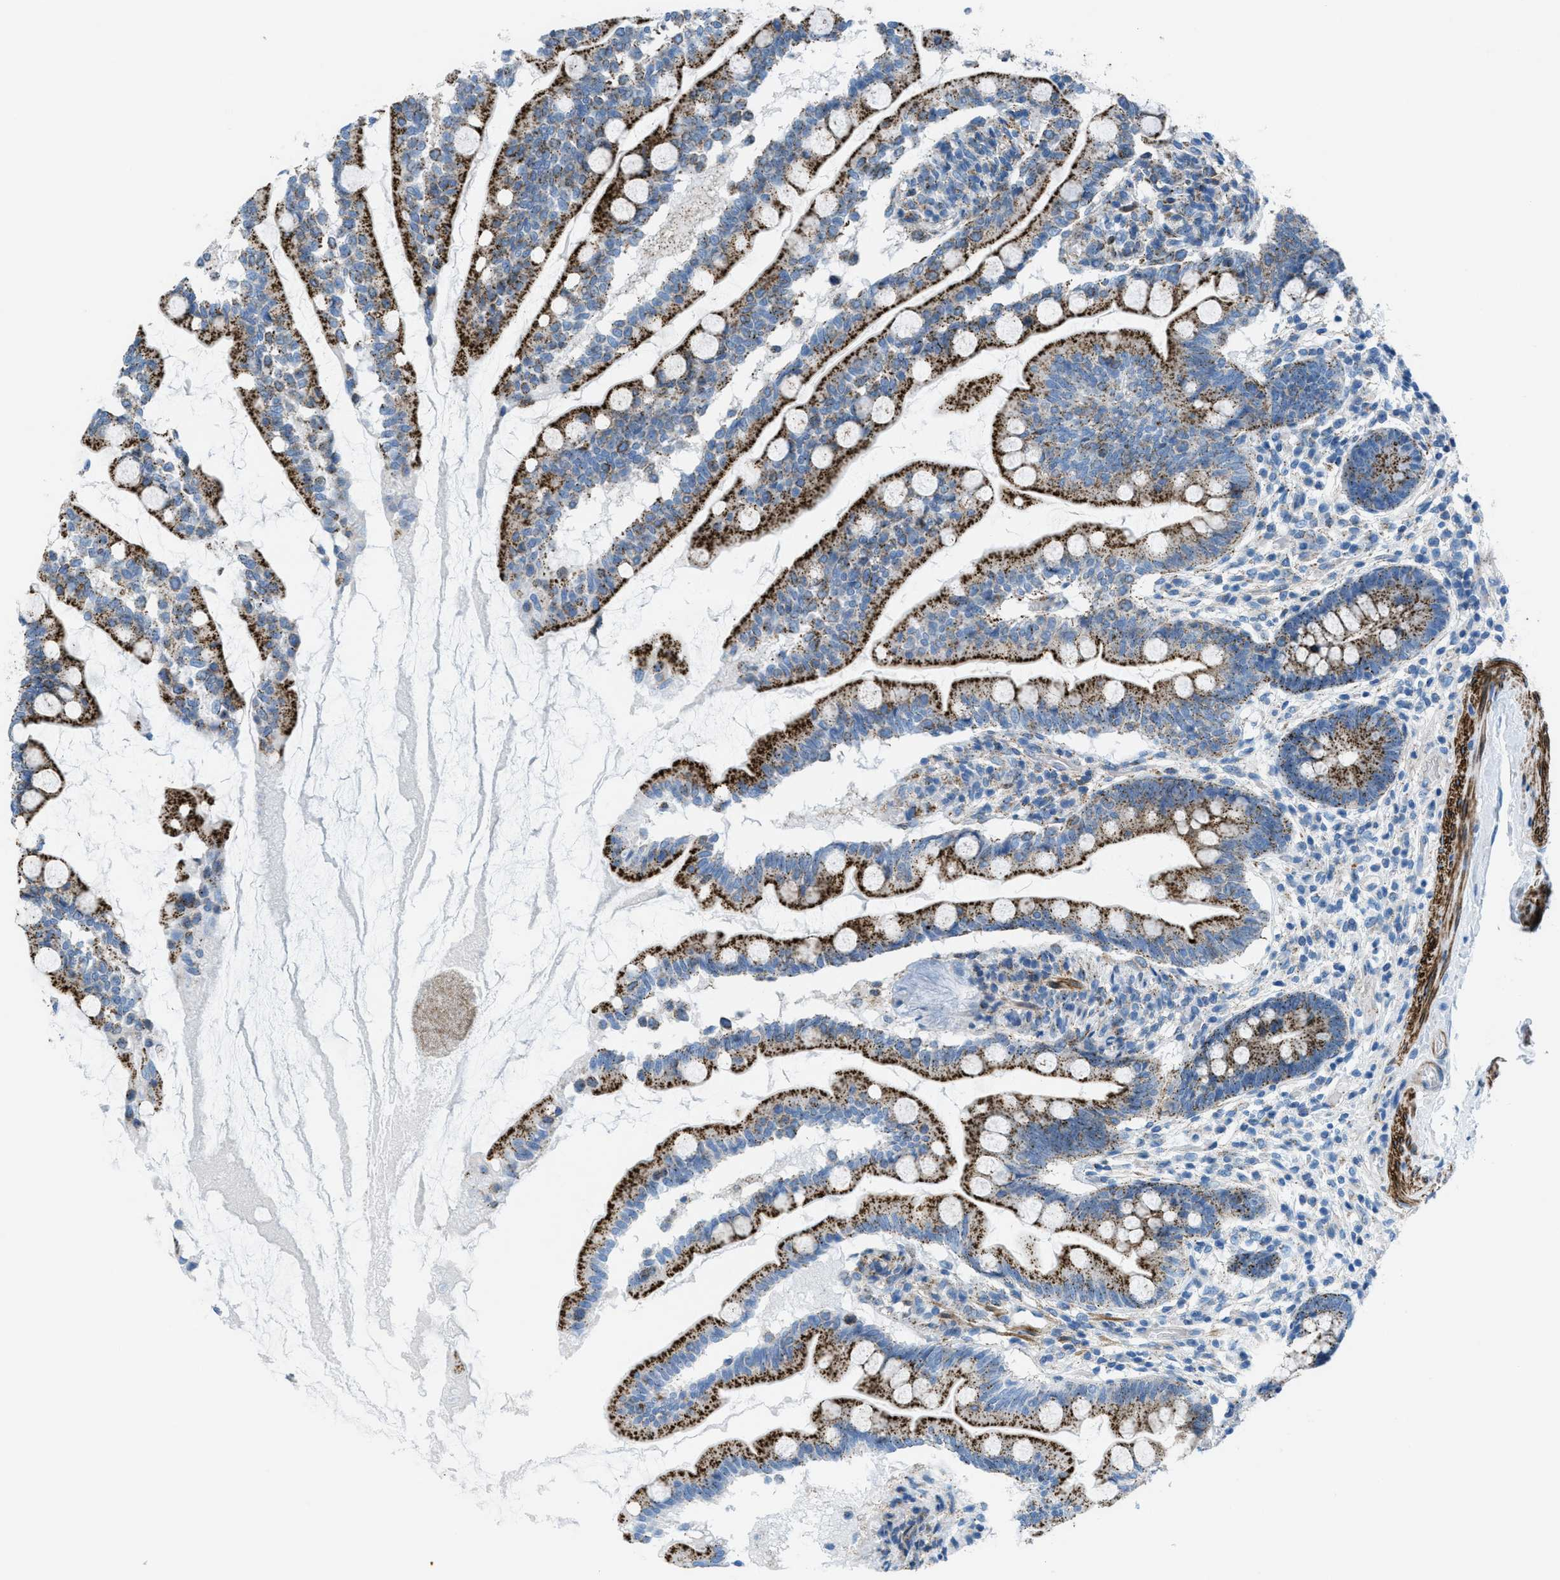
{"staining": {"intensity": "strong", "quantity": ">75%", "location": "cytoplasmic/membranous"}, "tissue": "small intestine", "cell_type": "Glandular cells", "image_type": "normal", "snomed": [{"axis": "morphology", "description": "Normal tissue, NOS"}, {"axis": "topography", "description": "Small intestine"}], "caption": "Human small intestine stained with a brown dye shows strong cytoplasmic/membranous positive staining in about >75% of glandular cells.", "gene": "MFSD13A", "patient": {"sex": "female", "age": 56}}